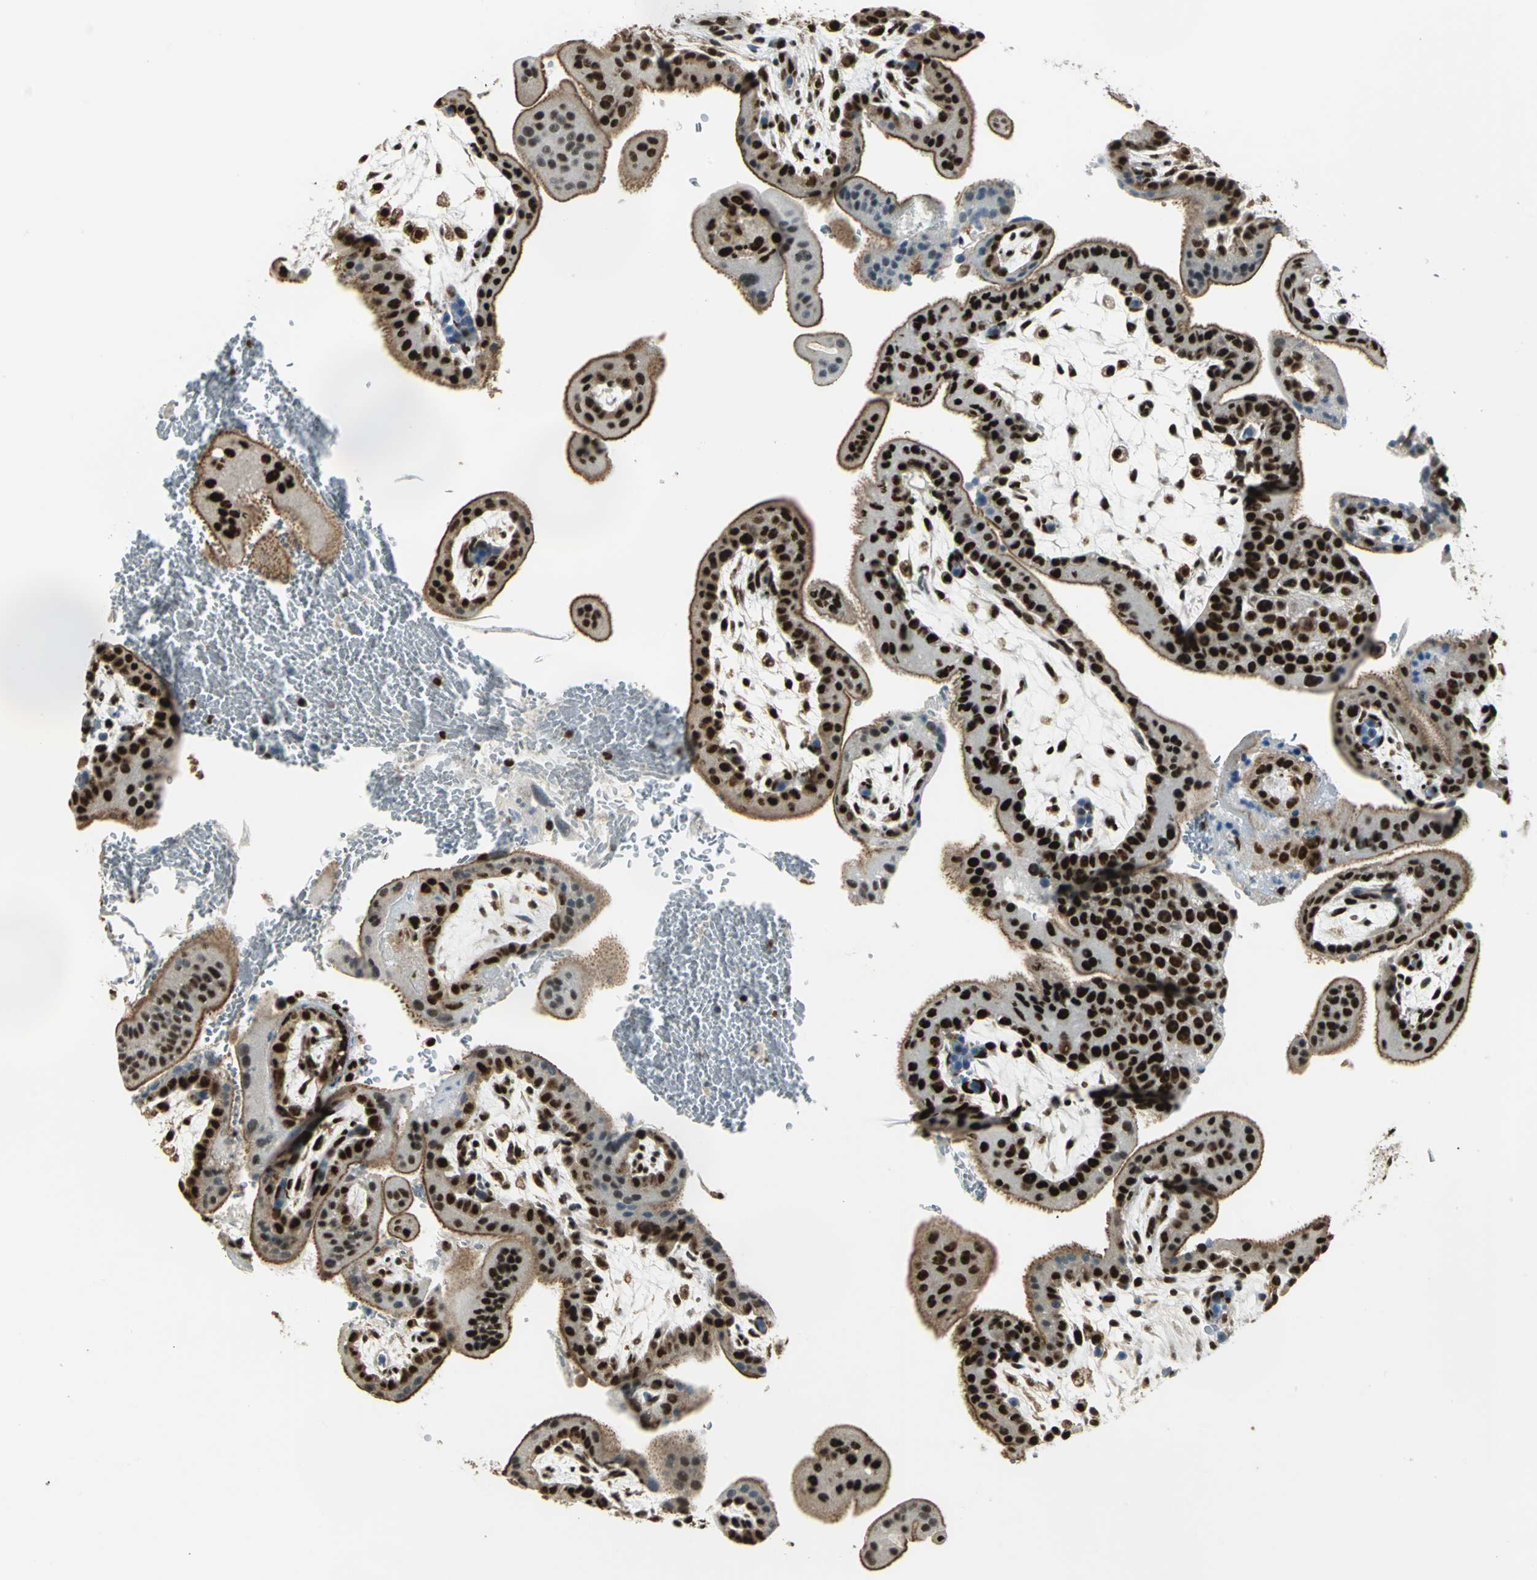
{"staining": {"intensity": "moderate", "quantity": "25%-75%", "location": "cytoplasmic/membranous"}, "tissue": "placenta", "cell_type": "Decidual cells", "image_type": "normal", "snomed": [{"axis": "morphology", "description": "Normal tissue, NOS"}, {"axis": "topography", "description": "Placenta"}], "caption": "DAB (3,3'-diaminobenzidine) immunohistochemical staining of benign human placenta demonstrates moderate cytoplasmic/membranous protein positivity in approximately 25%-75% of decidual cells.", "gene": "DDX5", "patient": {"sex": "female", "age": 35}}